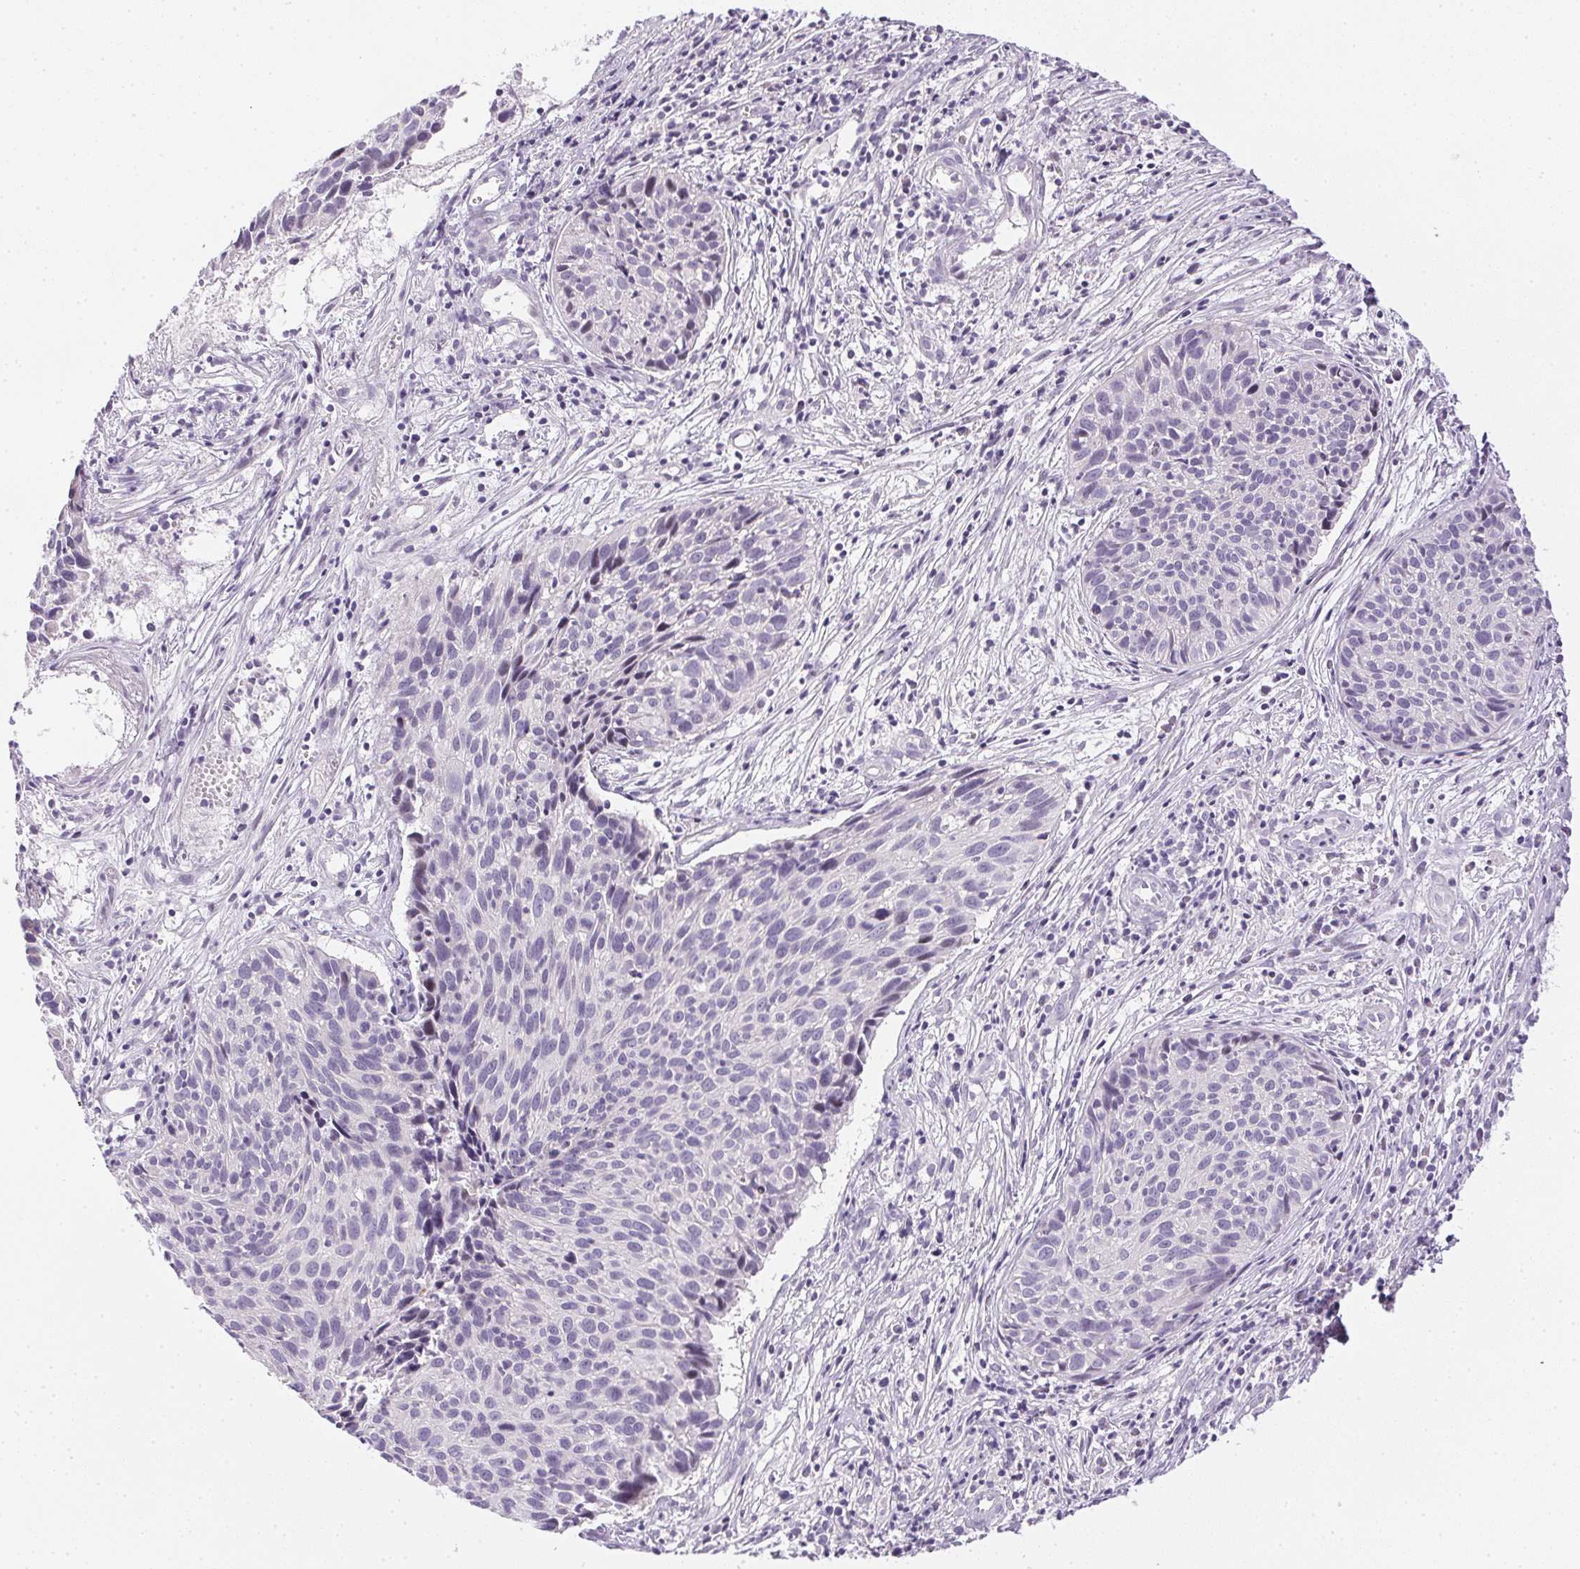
{"staining": {"intensity": "negative", "quantity": "none", "location": "none"}, "tissue": "cervical cancer", "cell_type": "Tumor cells", "image_type": "cancer", "snomed": [{"axis": "morphology", "description": "Squamous cell carcinoma, NOS"}, {"axis": "topography", "description": "Cervix"}], "caption": "Tumor cells show no significant positivity in cervical cancer (squamous cell carcinoma). (IHC, brightfield microscopy, high magnification).", "gene": "GSDMC", "patient": {"sex": "female", "age": 30}}